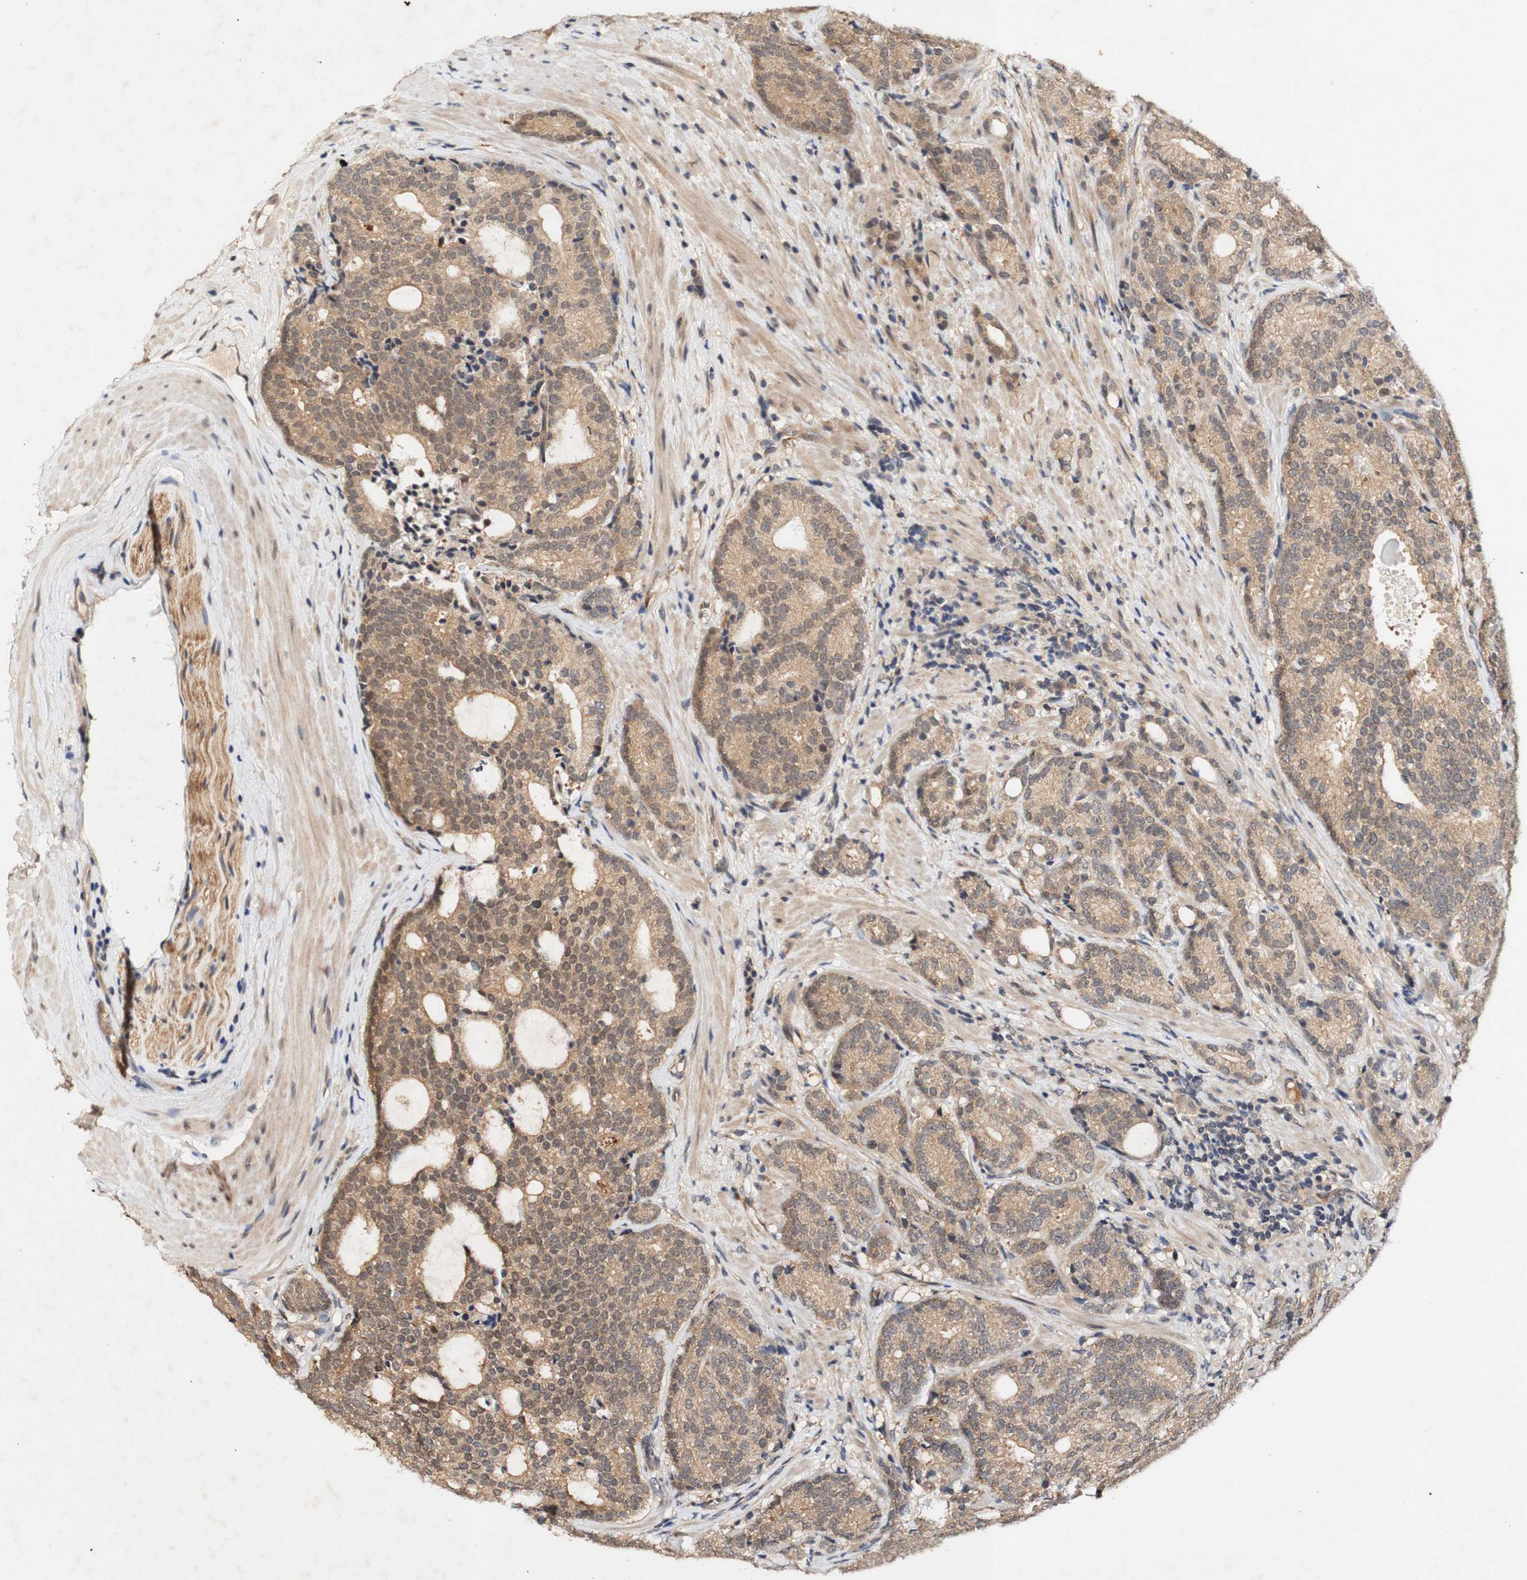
{"staining": {"intensity": "moderate", "quantity": ">75%", "location": "cytoplasmic/membranous"}, "tissue": "prostate cancer", "cell_type": "Tumor cells", "image_type": "cancer", "snomed": [{"axis": "morphology", "description": "Adenocarcinoma, High grade"}, {"axis": "topography", "description": "Prostate"}], "caption": "Immunohistochemical staining of human prostate high-grade adenocarcinoma shows moderate cytoplasmic/membranous protein expression in approximately >75% of tumor cells.", "gene": "PIN1", "patient": {"sex": "male", "age": 61}}